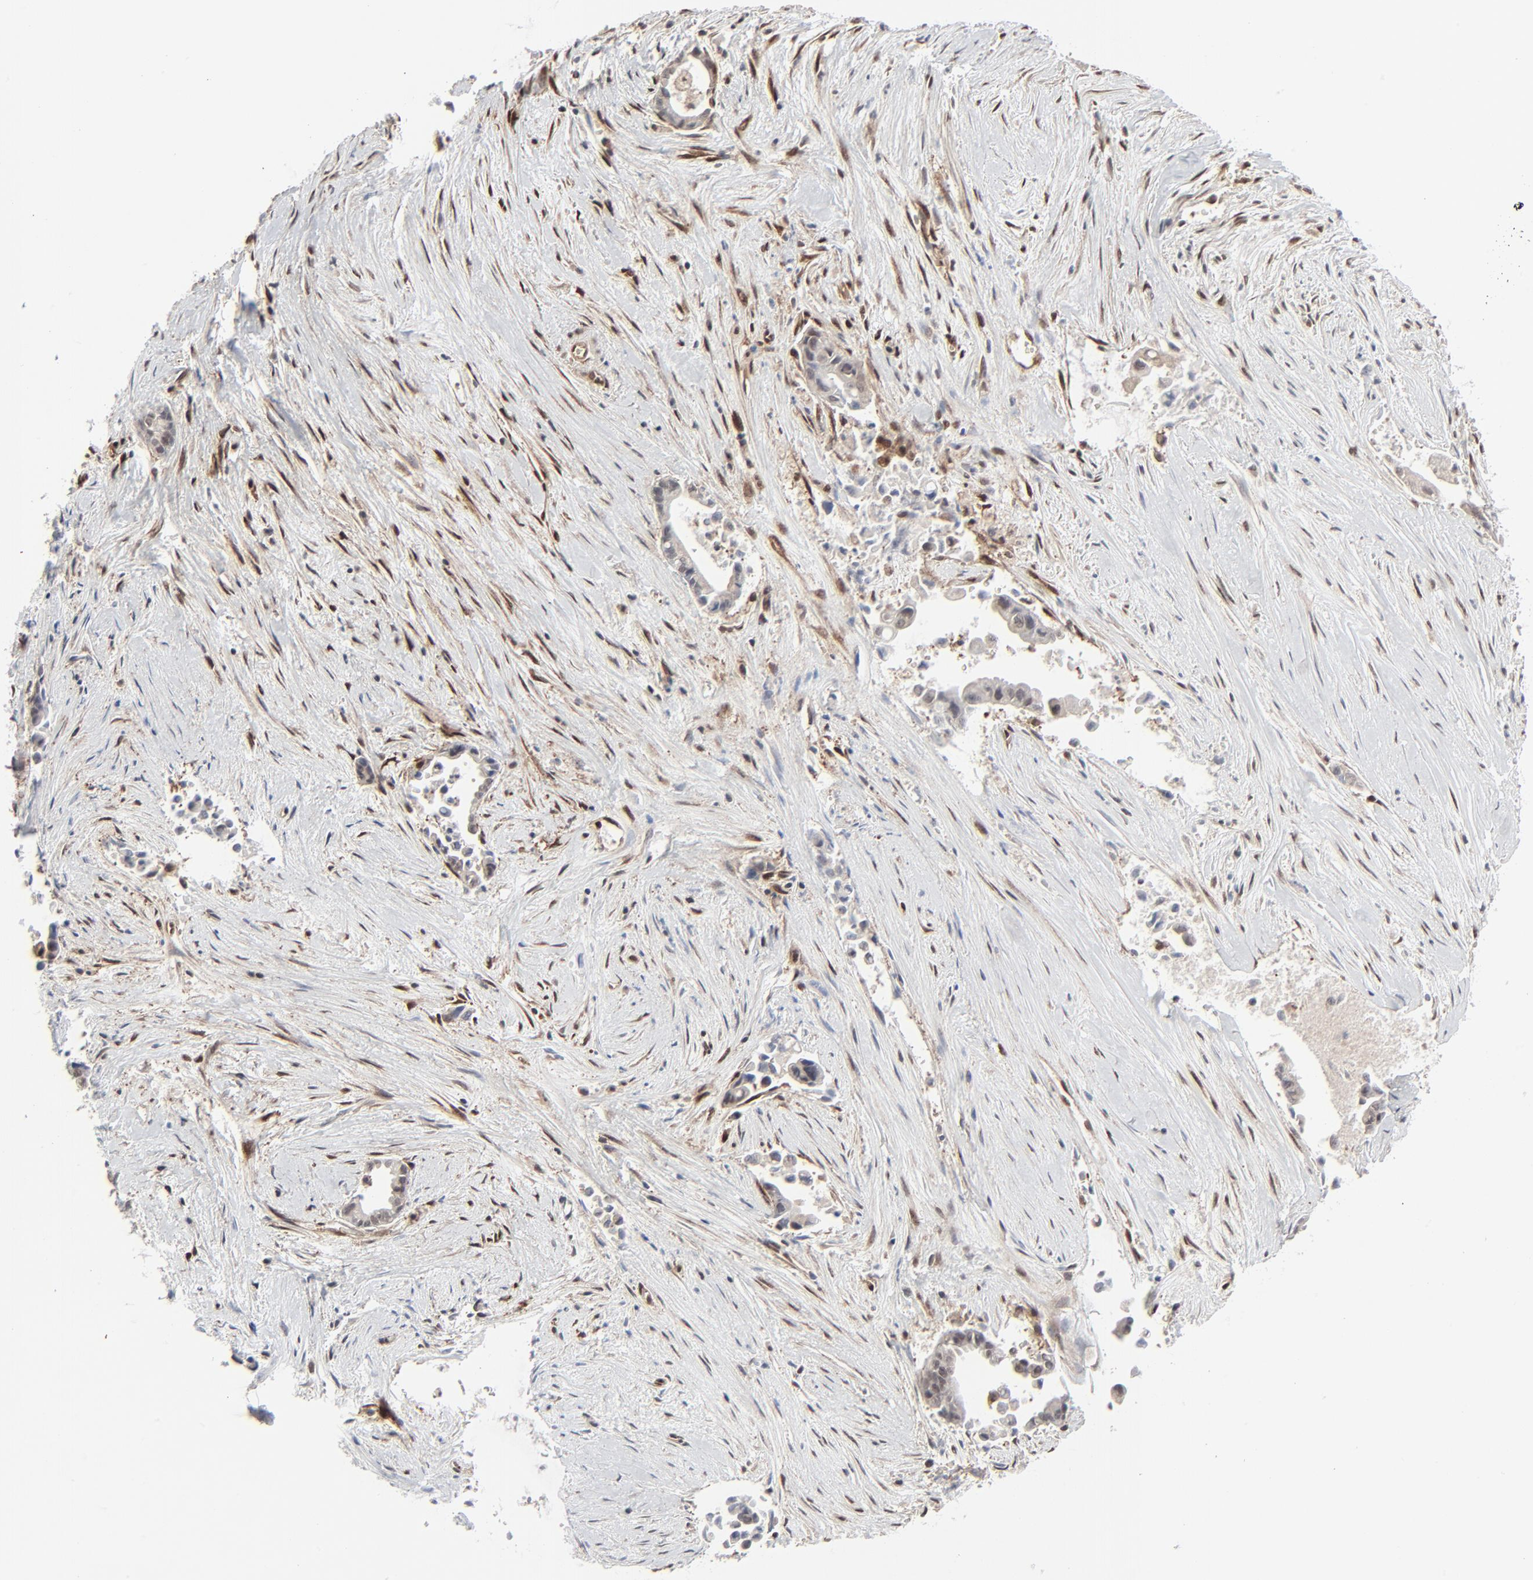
{"staining": {"intensity": "weak", "quantity": "<25%", "location": "cytoplasmic/membranous,nuclear"}, "tissue": "liver cancer", "cell_type": "Tumor cells", "image_type": "cancer", "snomed": [{"axis": "morphology", "description": "Cholangiocarcinoma"}, {"axis": "topography", "description": "Liver"}], "caption": "Tumor cells show no significant protein positivity in liver cancer (cholangiocarcinoma).", "gene": "AKT1", "patient": {"sex": "female", "age": 55}}